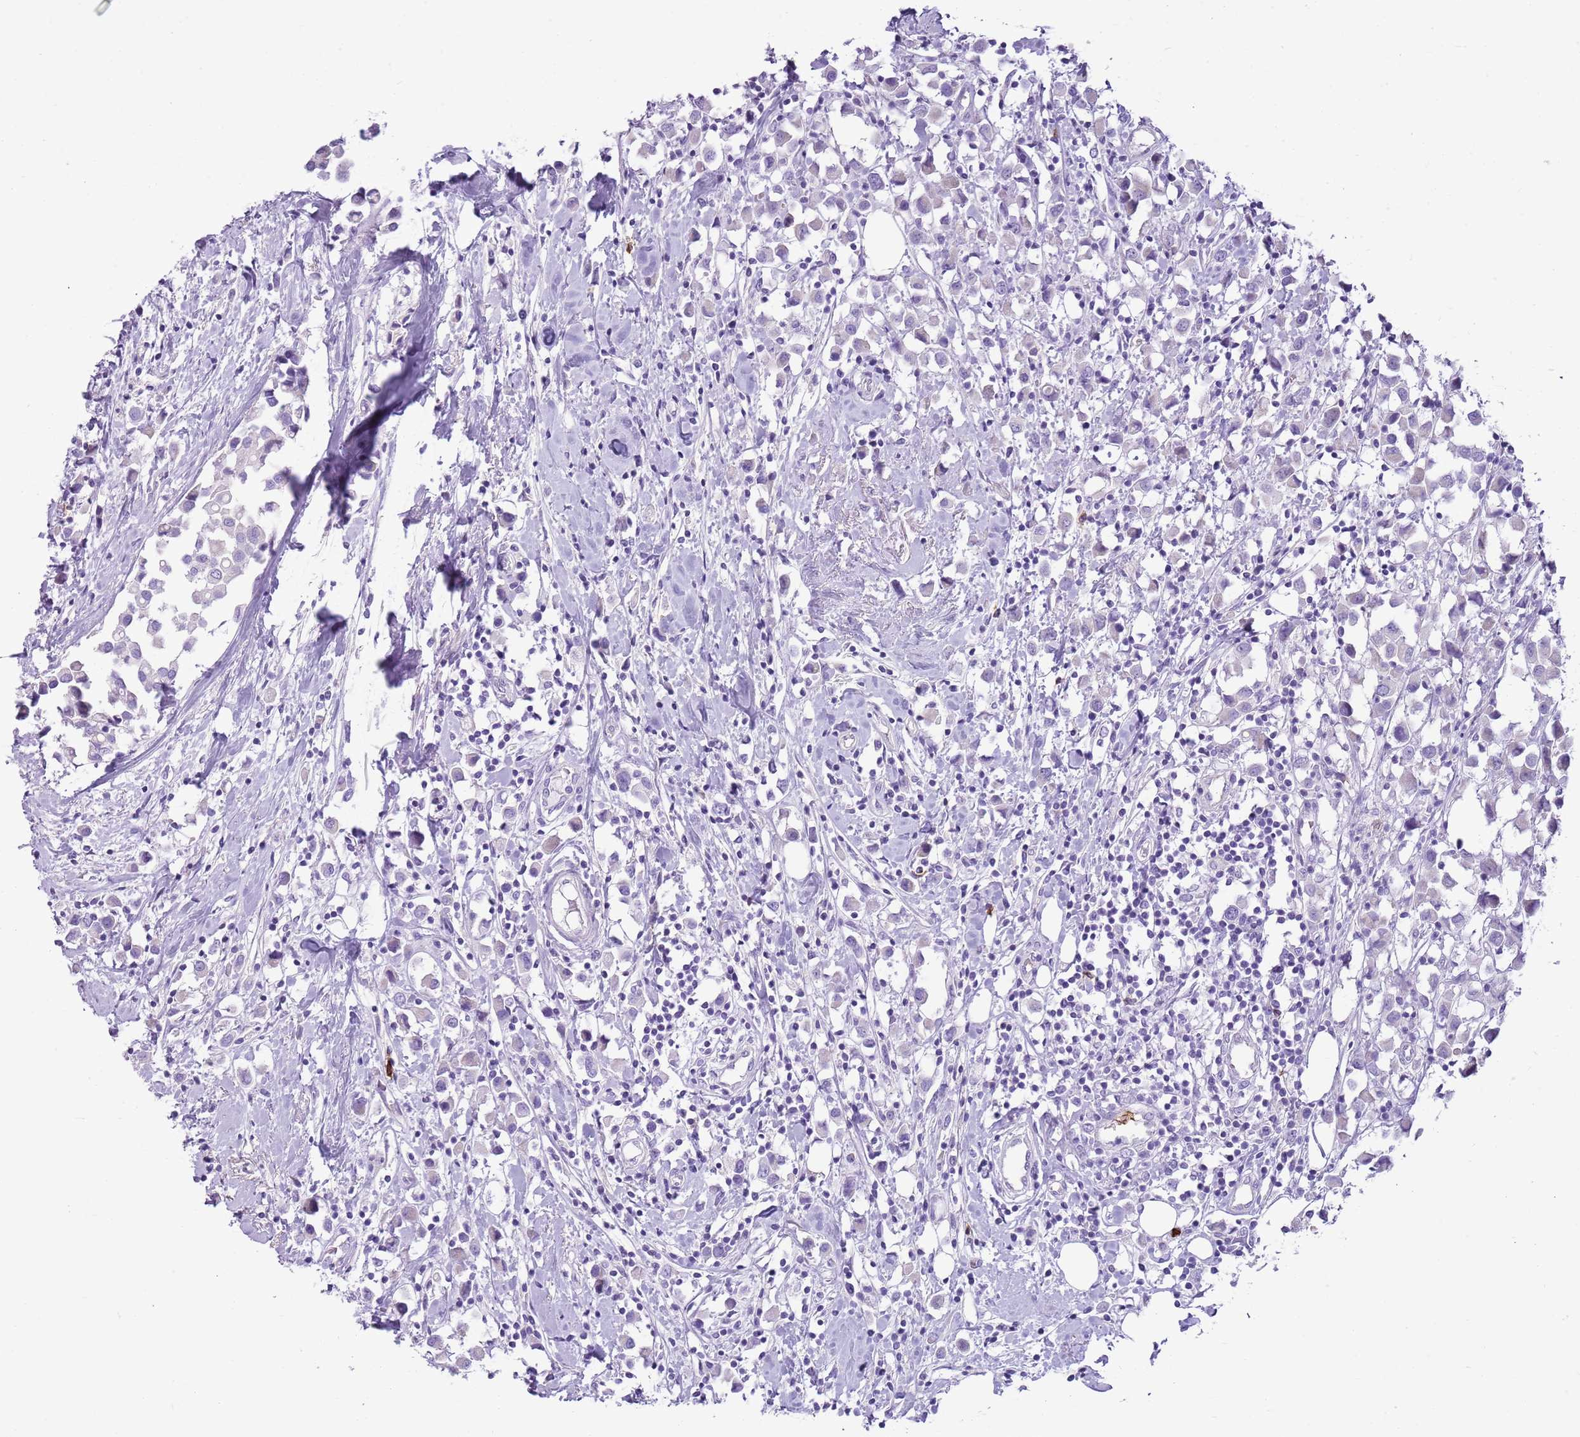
{"staining": {"intensity": "negative", "quantity": "none", "location": "none"}, "tissue": "breast cancer", "cell_type": "Tumor cells", "image_type": "cancer", "snomed": [{"axis": "morphology", "description": "Duct carcinoma"}, {"axis": "topography", "description": "Breast"}], "caption": "Immunohistochemistry of breast cancer (infiltrating ductal carcinoma) reveals no expression in tumor cells. Brightfield microscopy of IHC stained with DAB (3,3'-diaminobenzidine) (brown) and hematoxylin (blue), captured at high magnification.", "gene": "CD177", "patient": {"sex": "female", "age": 61}}